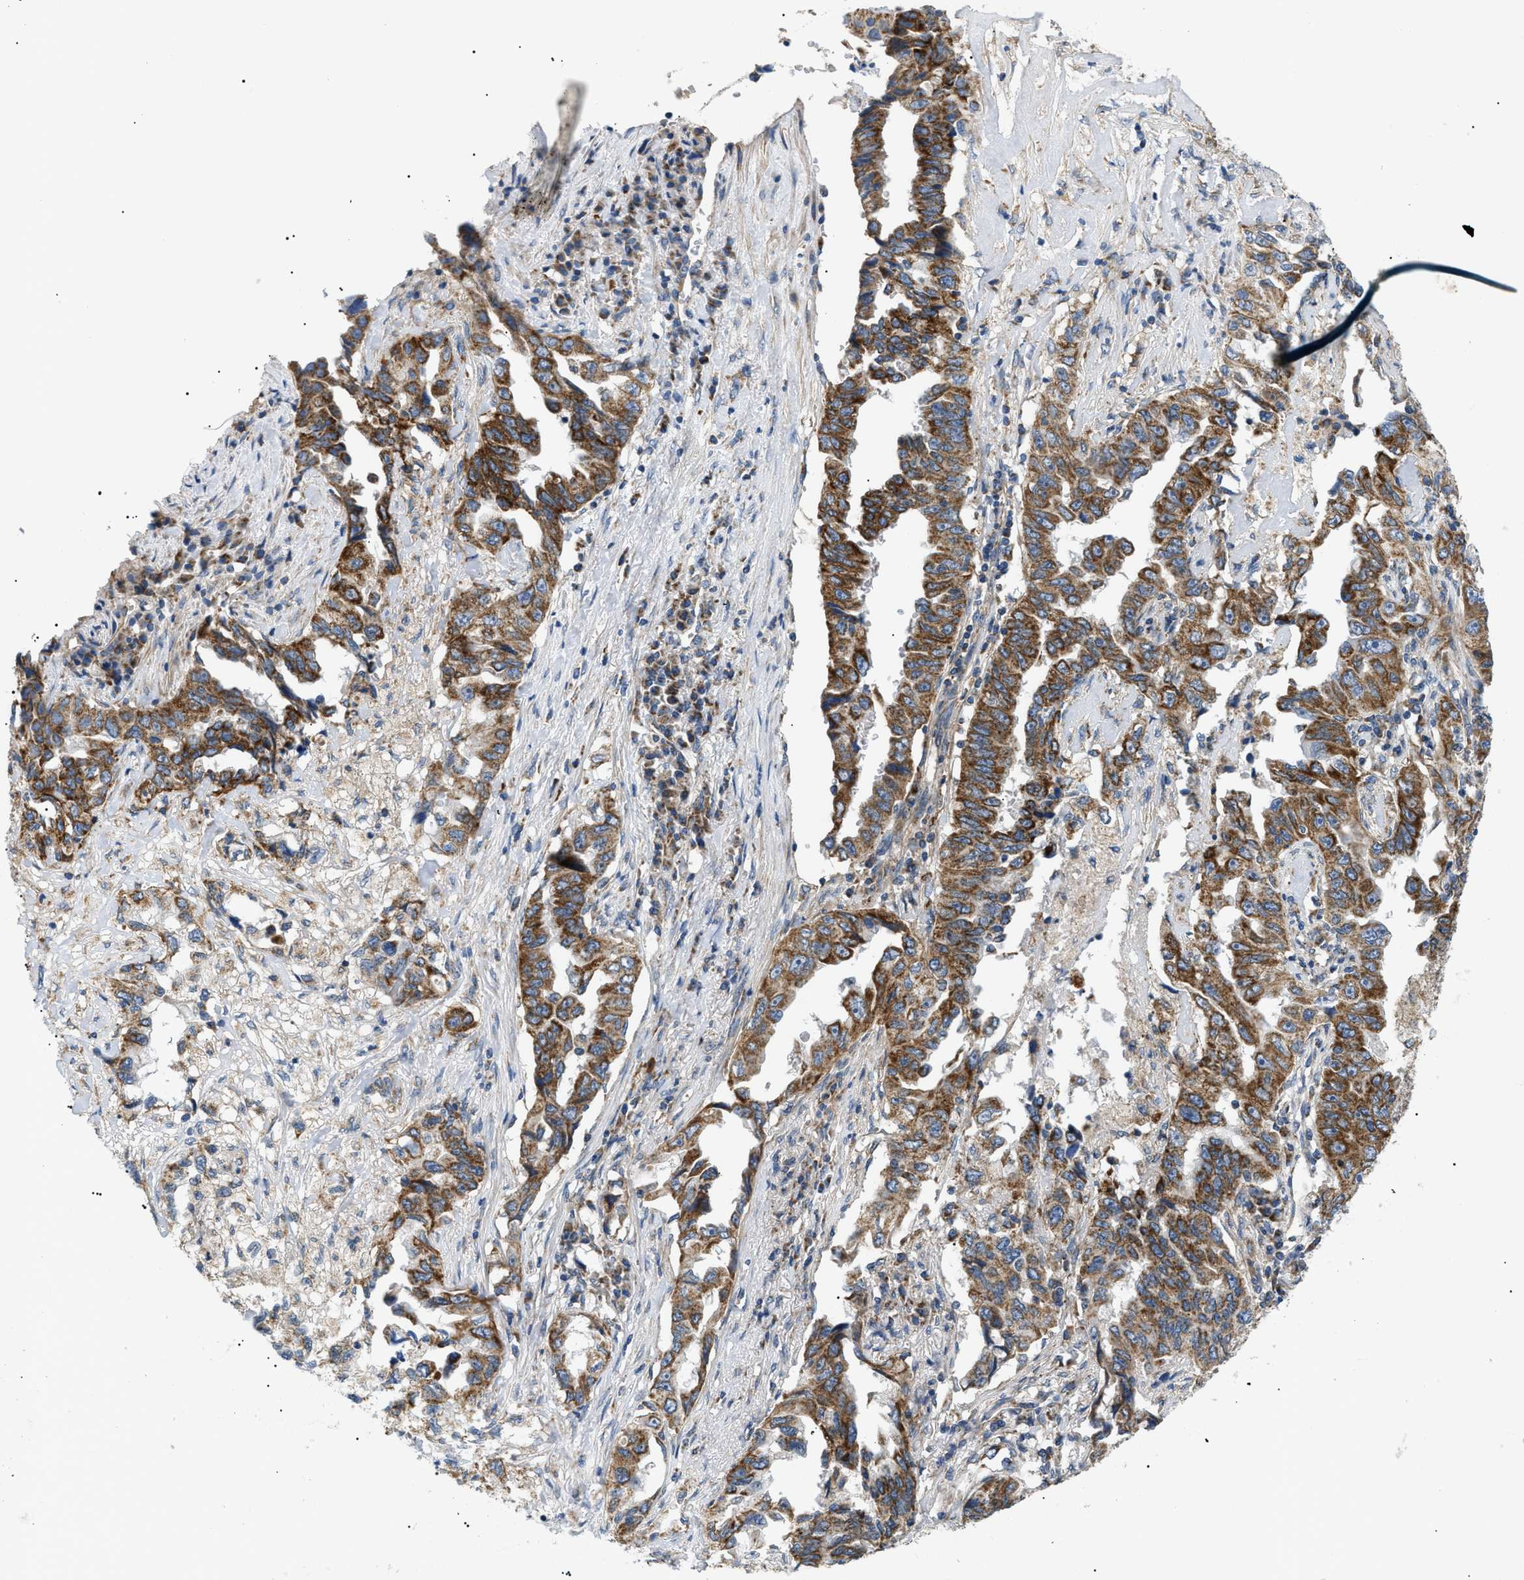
{"staining": {"intensity": "moderate", "quantity": ">75%", "location": "cytoplasmic/membranous"}, "tissue": "lung cancer", "cell_type": "Tumor cells", "image_type": "cancer", "snomed": [{"axis": "morphology", "description": "Adenocarcinoma, NOS"}, {"axis": "topography", "description": "Lung"}], "caption": "Tumor cells display medium levels of moderate cytoplasmic/membranous positivity in approximately >75% of cells in lung adenocarcinoma.", "gene": "TOMM6", "patient": {"sex": "female", "age": 51}}